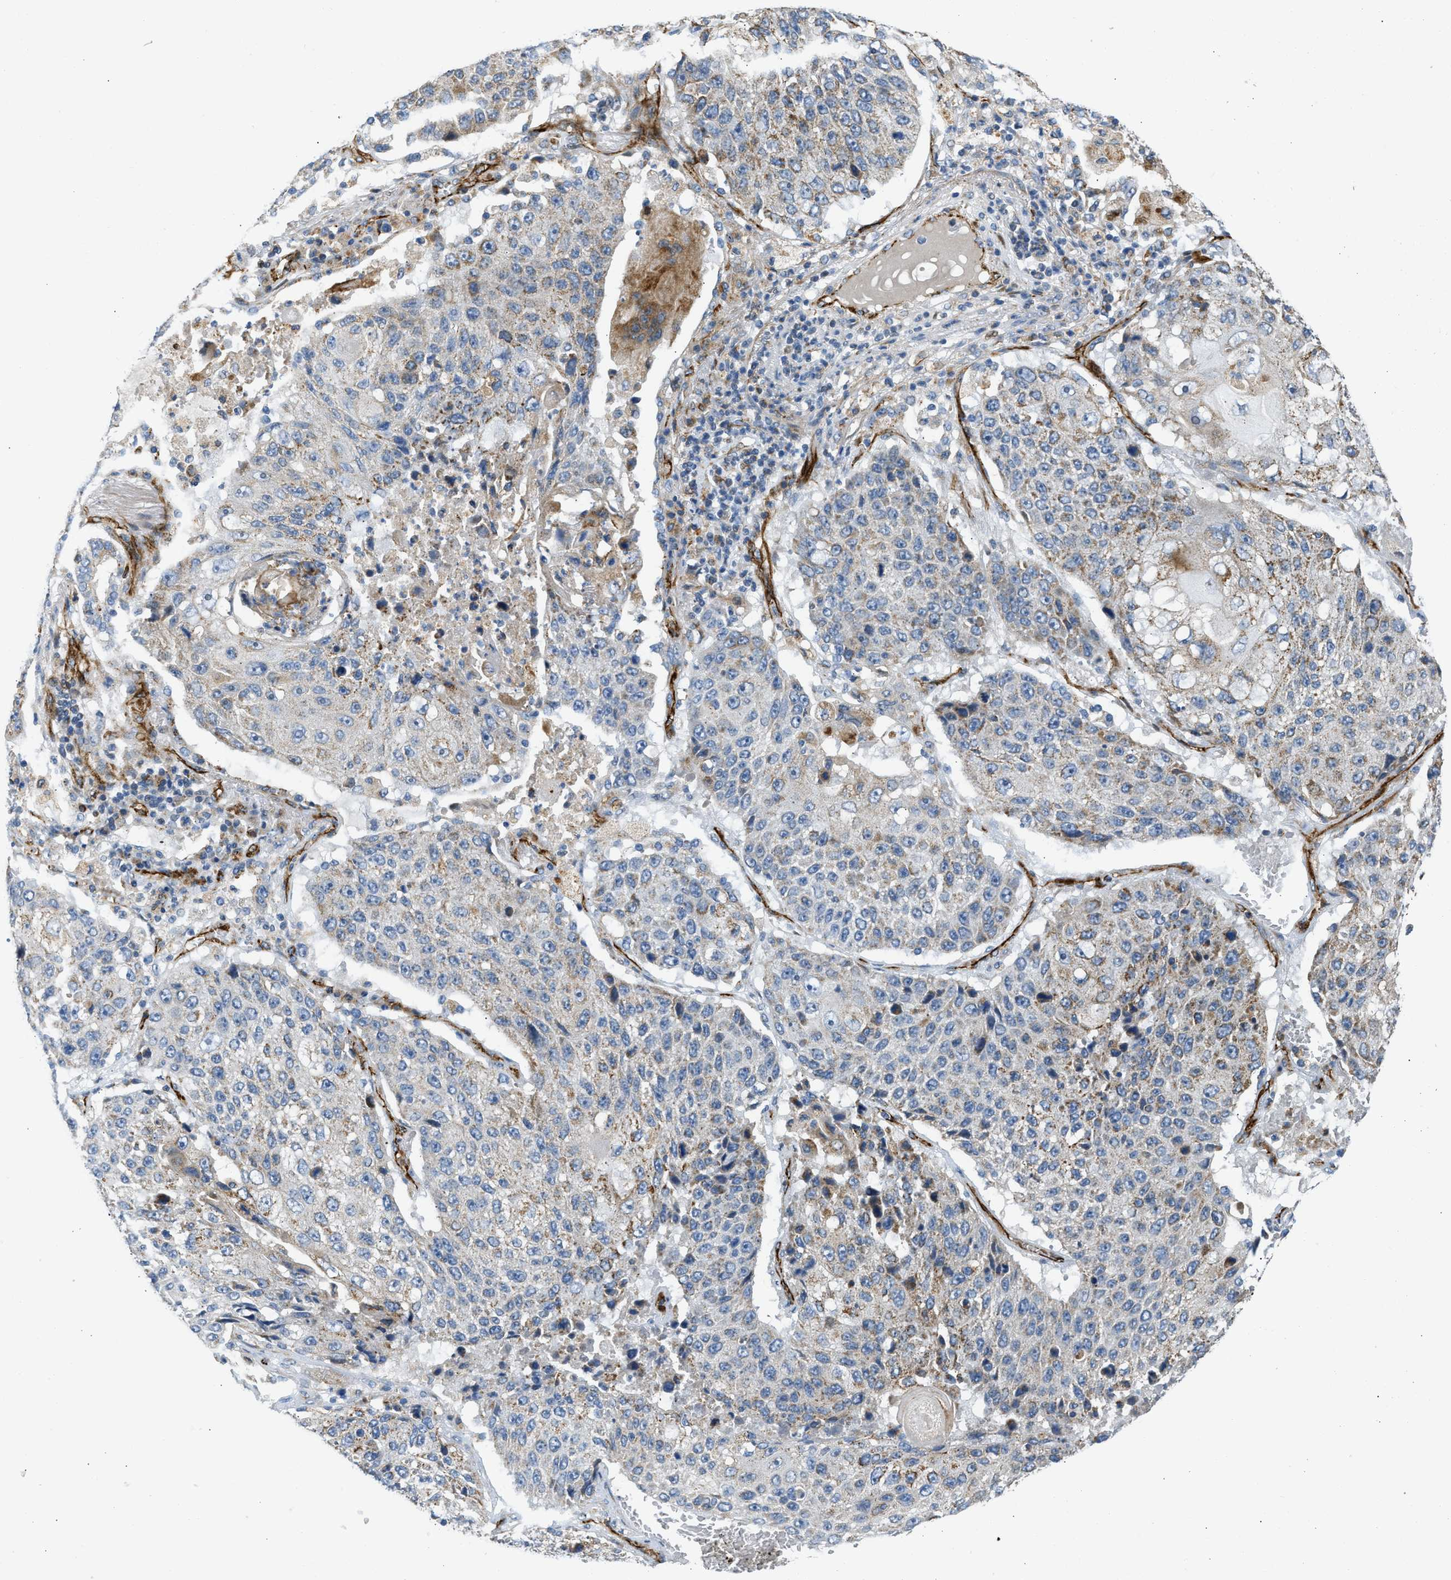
{"staining": {"intensity": "moderate", "quantity": "<25%", "location": "cytoplasmic/membranous"}, "tissue": "lung cancer", "cell_type": "Tumor cells", "image_type": "cancer", "snomed": [{"axis": "morphology", "description": "Squamous cell carcinoma, NOS"}, {"axis": "topography", "description": "Lung"}], "caption": "Human lung squamous cell carcinoma stained with a brown dye exhibits moderate cytoplasmic/membranous positive staining in approximately <25% of tumor cells.", "gene": "ULK4", "patient": {"sex": "male", "age": 61}}